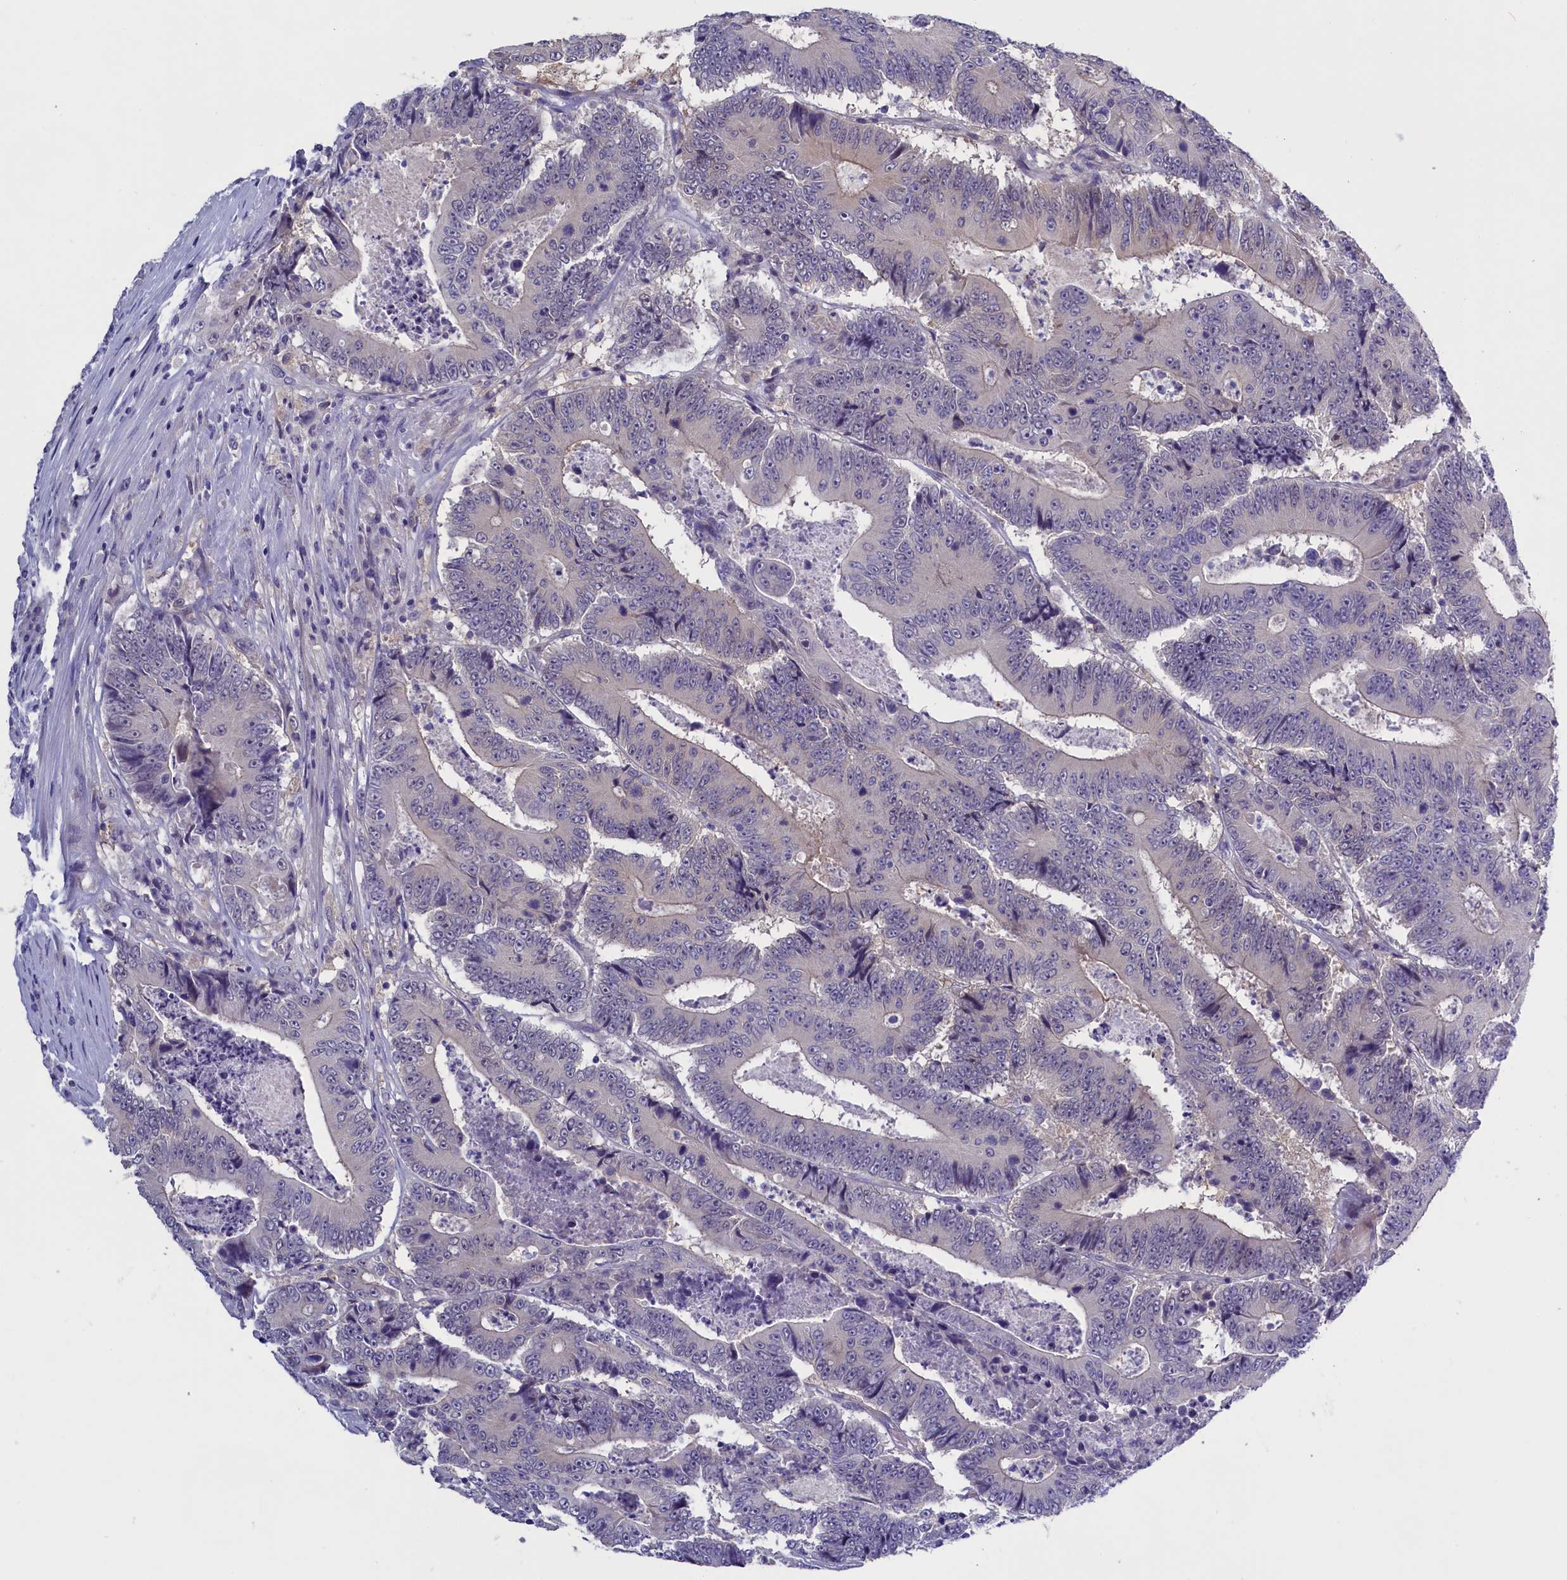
{"staining": {"intensity": "negative", "quantity": "none", "location": "none"}, "tissue": "colorectal cancer", "cell_type": "Tumor cells", "image_type": "cancer", "snomed": [{"axis": "morphology", "description": "Adenocarcinoma, NOS"}, {"axis": "topography", "description": "Colon"}], "caption": "This is an immunohistochemistry image of colorectal cancer (adenocarcinoma). There is no positivity in tumor cells.", "gene": "ENPP6", "patient": {"sex": "male", "age": 83}}